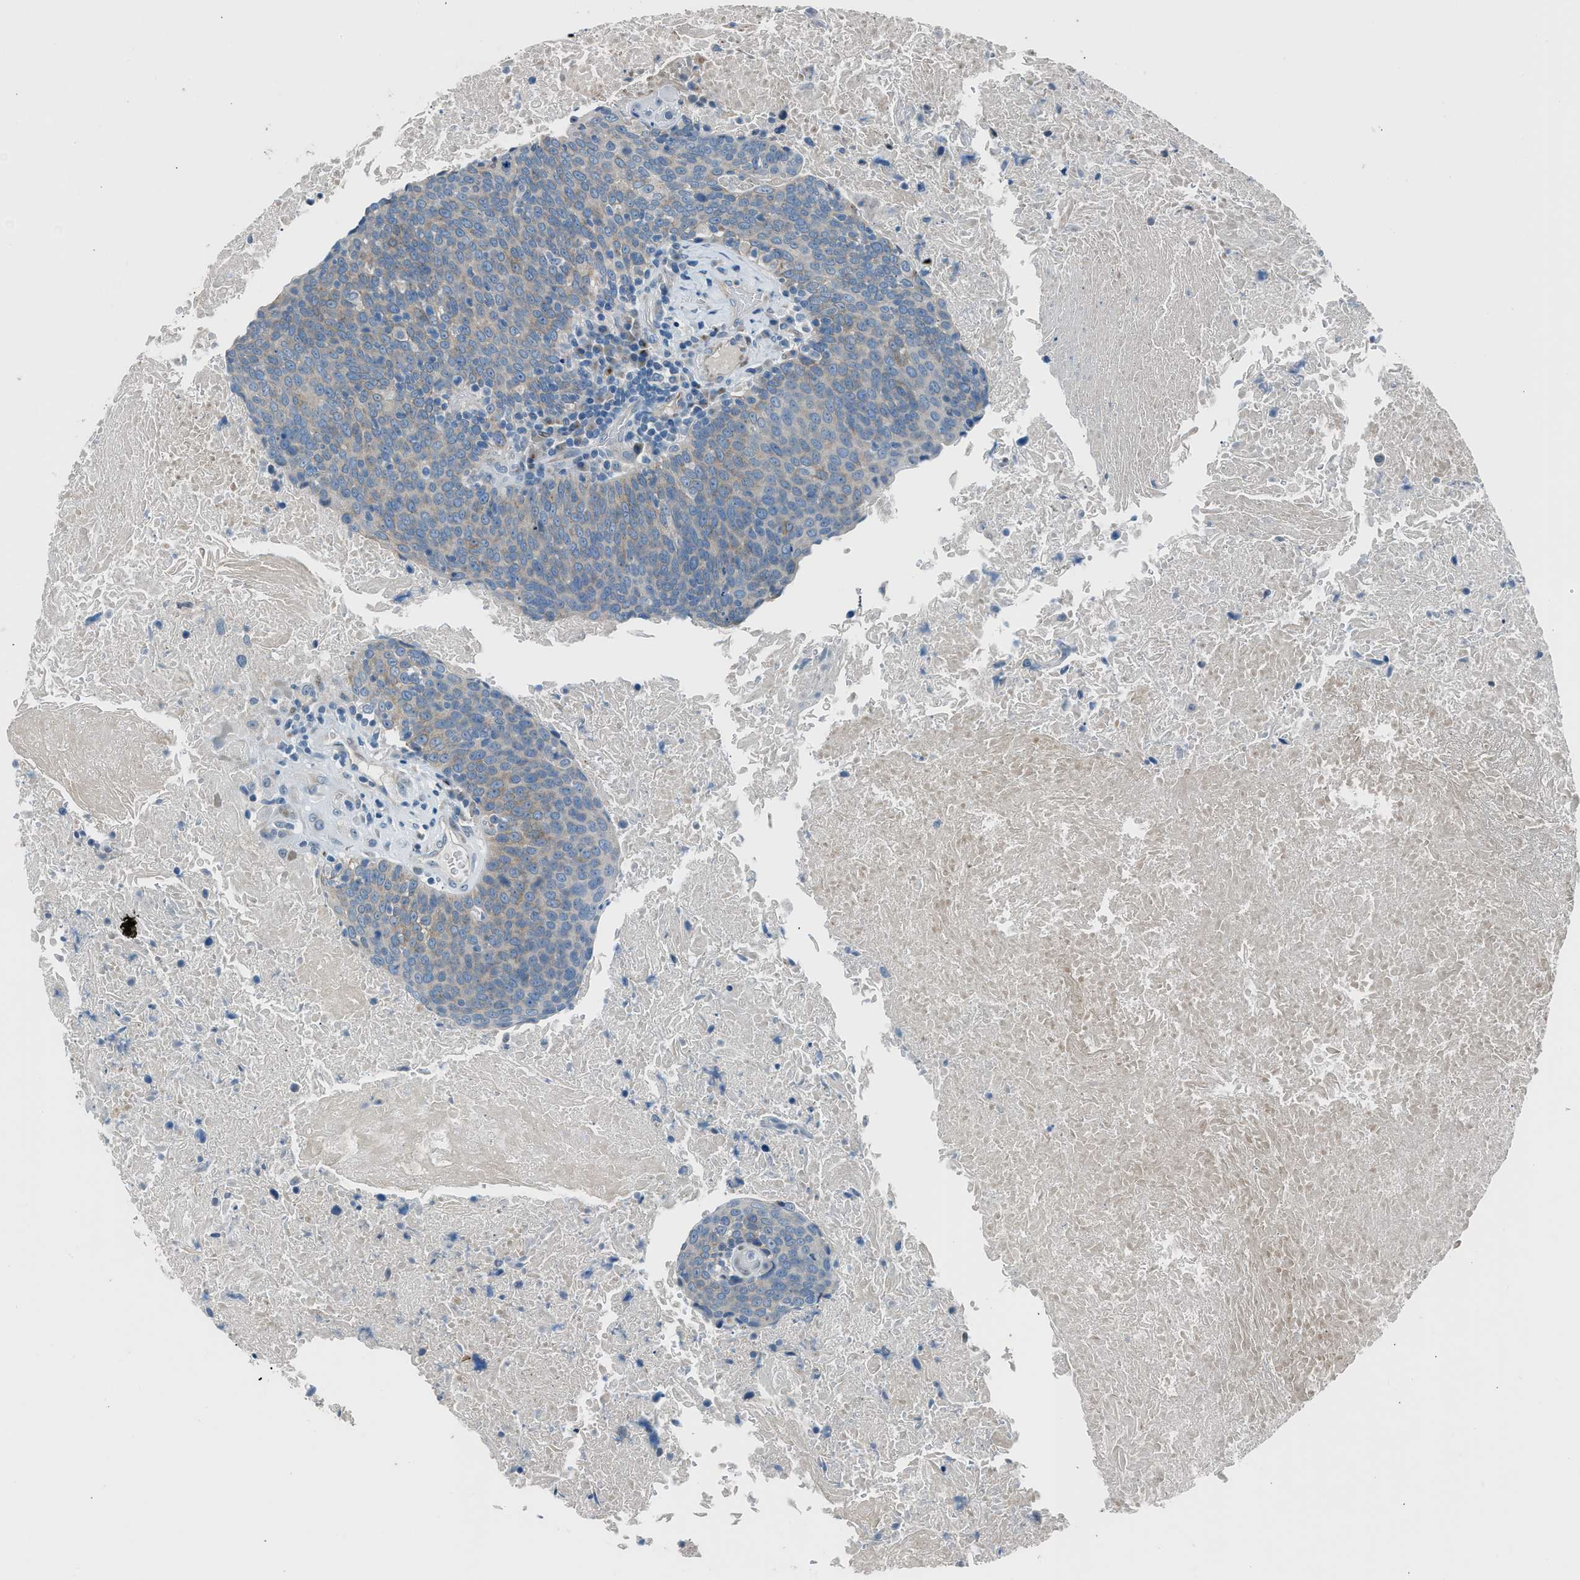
{"staining": {"intensity": "weak", "quantity": "25%-75%", "location": "cytoplasmic/membranous"}, "tissue": "head and neck cancer", "cell_type": "Tumor cells", "image_type": "cancer", "snomed": [{"axis": "morphology", "description": "Squamous cell carcinoma, NOS"}, {"axis": "morphology", "description": "Squamous cell carcinoma, metastatic, NOS"}, {"axis": "topography", "description": "Lymph node"}, {"axis": "topography", "description": "Head-Neck"}], "caption": "Head and neck cancer stained with a protein marker displays weak staining in tumor cells.", "gene": "RNF41", "patient": {"sex": "male", "age": 62}}